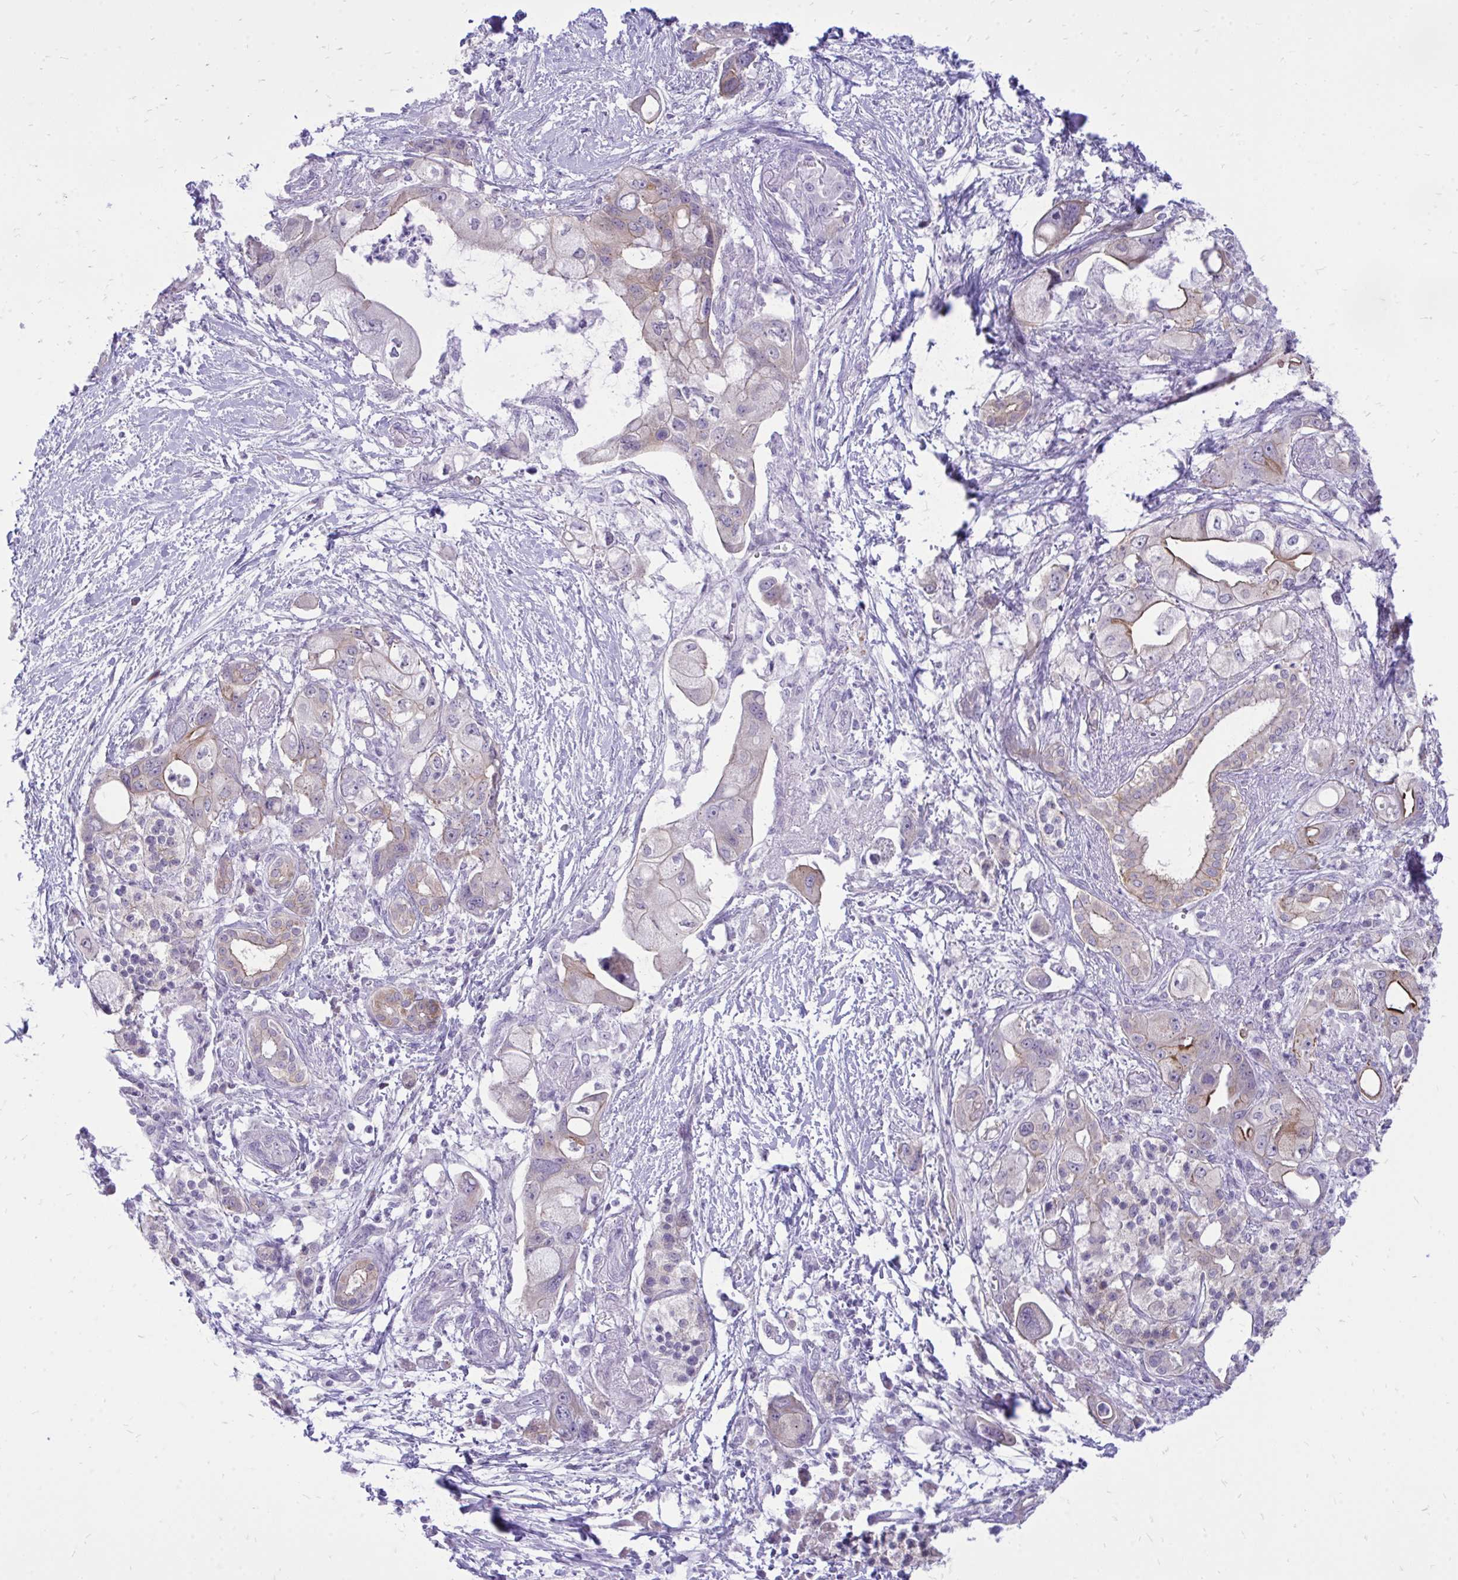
{"staining": {"intensity": "strong", "quantity": "<25%", "location": "cytoplasmic/membranous"}, "tissue": "pancreatic cancer", "cell_type": "Tumor cells", "image_type": "cancer", "snomed": [{"axis": "morphology", "description": "Adenocarcinoma, NOS"}, {"axis": "topography", "description": "Pancreas"}], "caption": "Immunohistochemistry (IHC) of adenocarcinoma (pancreatic) shows medium levels of strong cytoplasmic/membranous staining in approximately <25% of tumor cells.", "gene": "SPTBN2", "patient": {"sex": "male", "age": 68}}